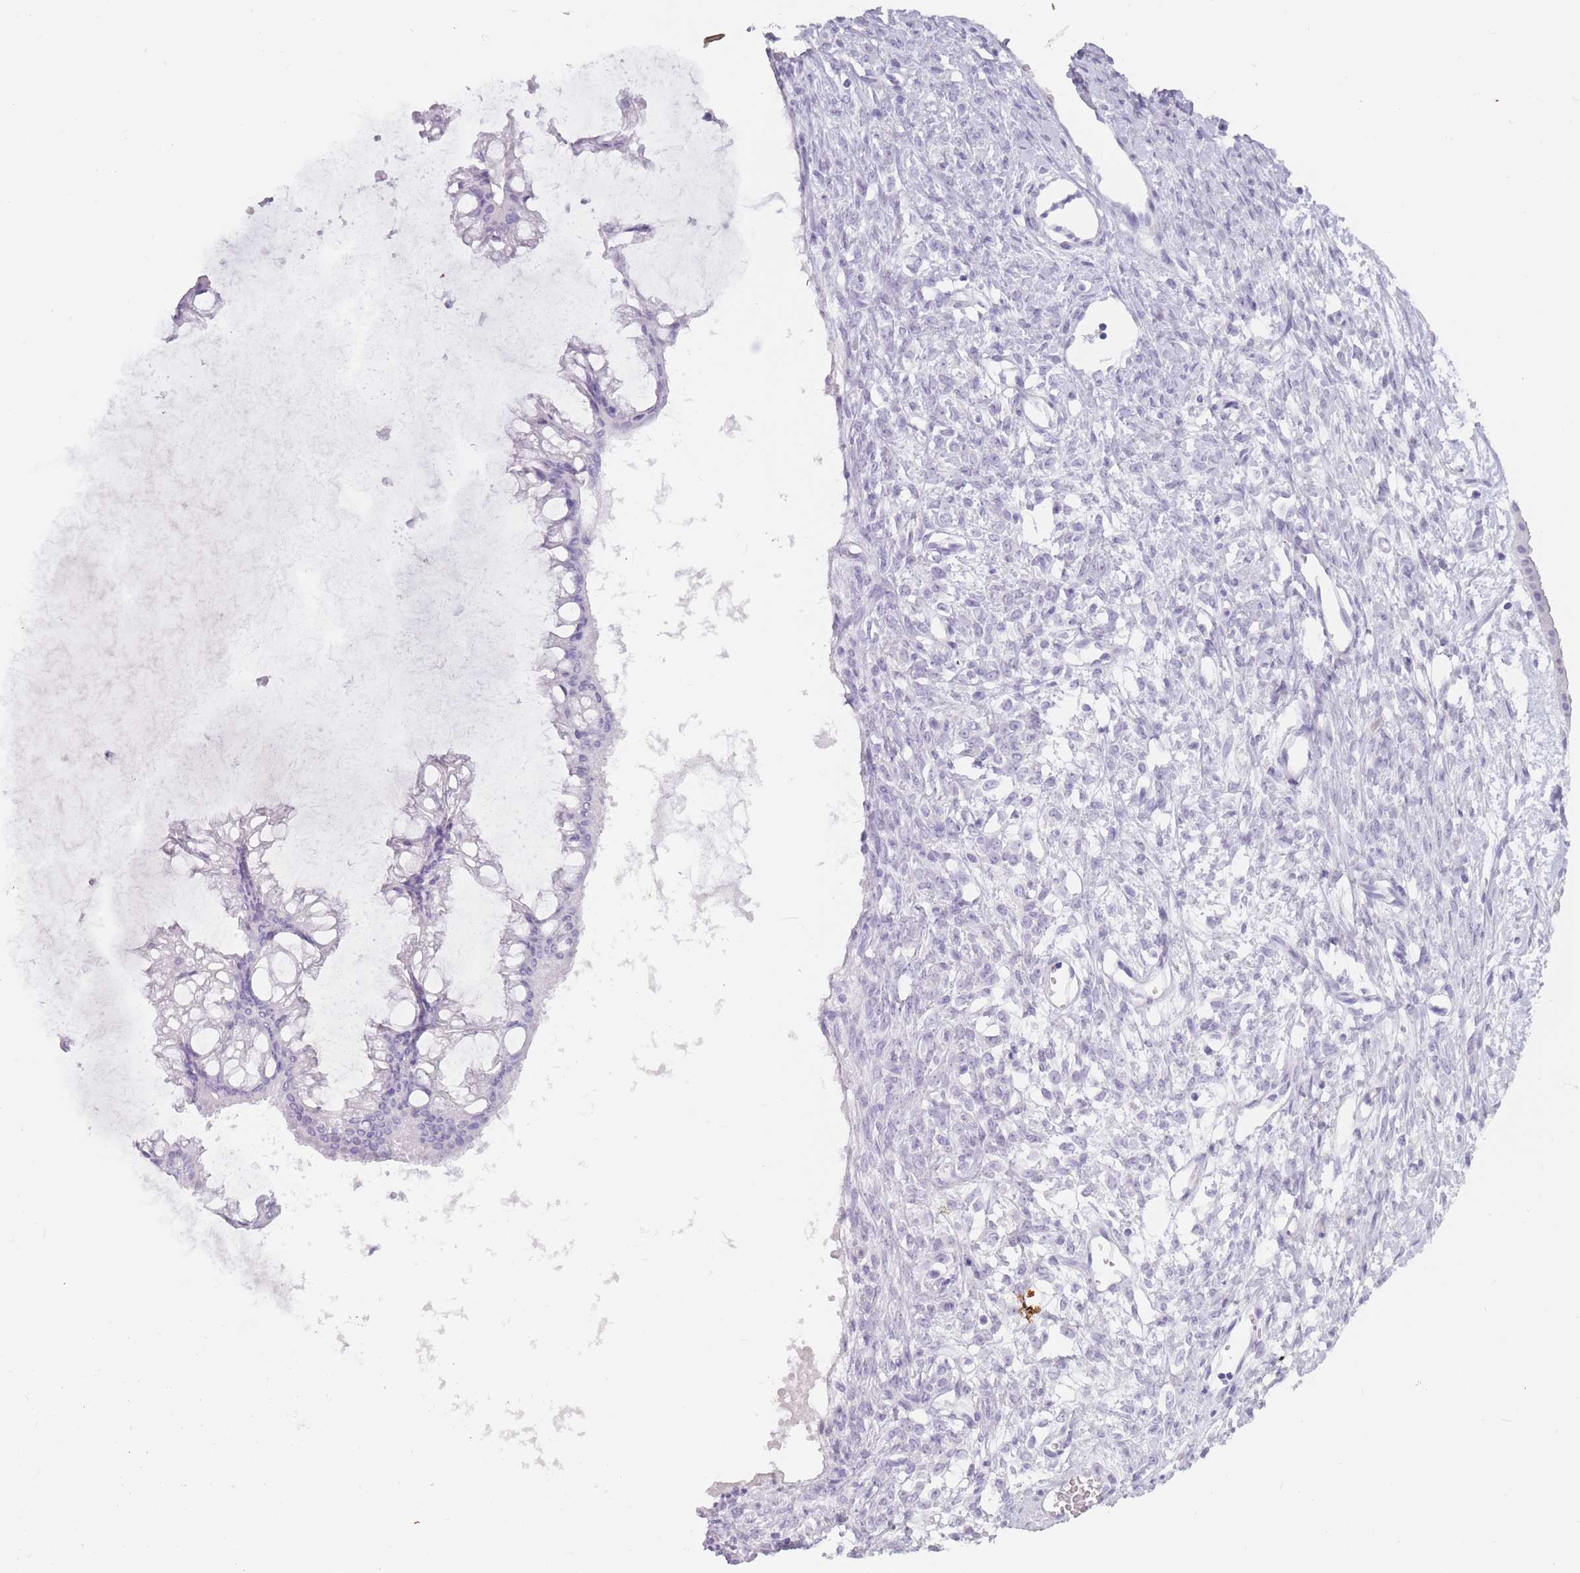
{"staining": {"intensity": "negative", "quantity": "none", "location": "none"}, "tissue": "ovarian cancer", "cell_type": "Tumor cells", "image_type": "cancer", "snomed": [{"axis": "morphology", "description": "Cystadenocarcinoma, mucinous, NOS"}, {"axis": "topography", "description": "Ovary"}], "caption": "DAB immunohistochemical staining of human ovarian mucinous cystadenocarcinoma displays no significant positivity in tumor cells.", "gene": "PNMA3", "patient": {"sex": "female", "age": 73}}